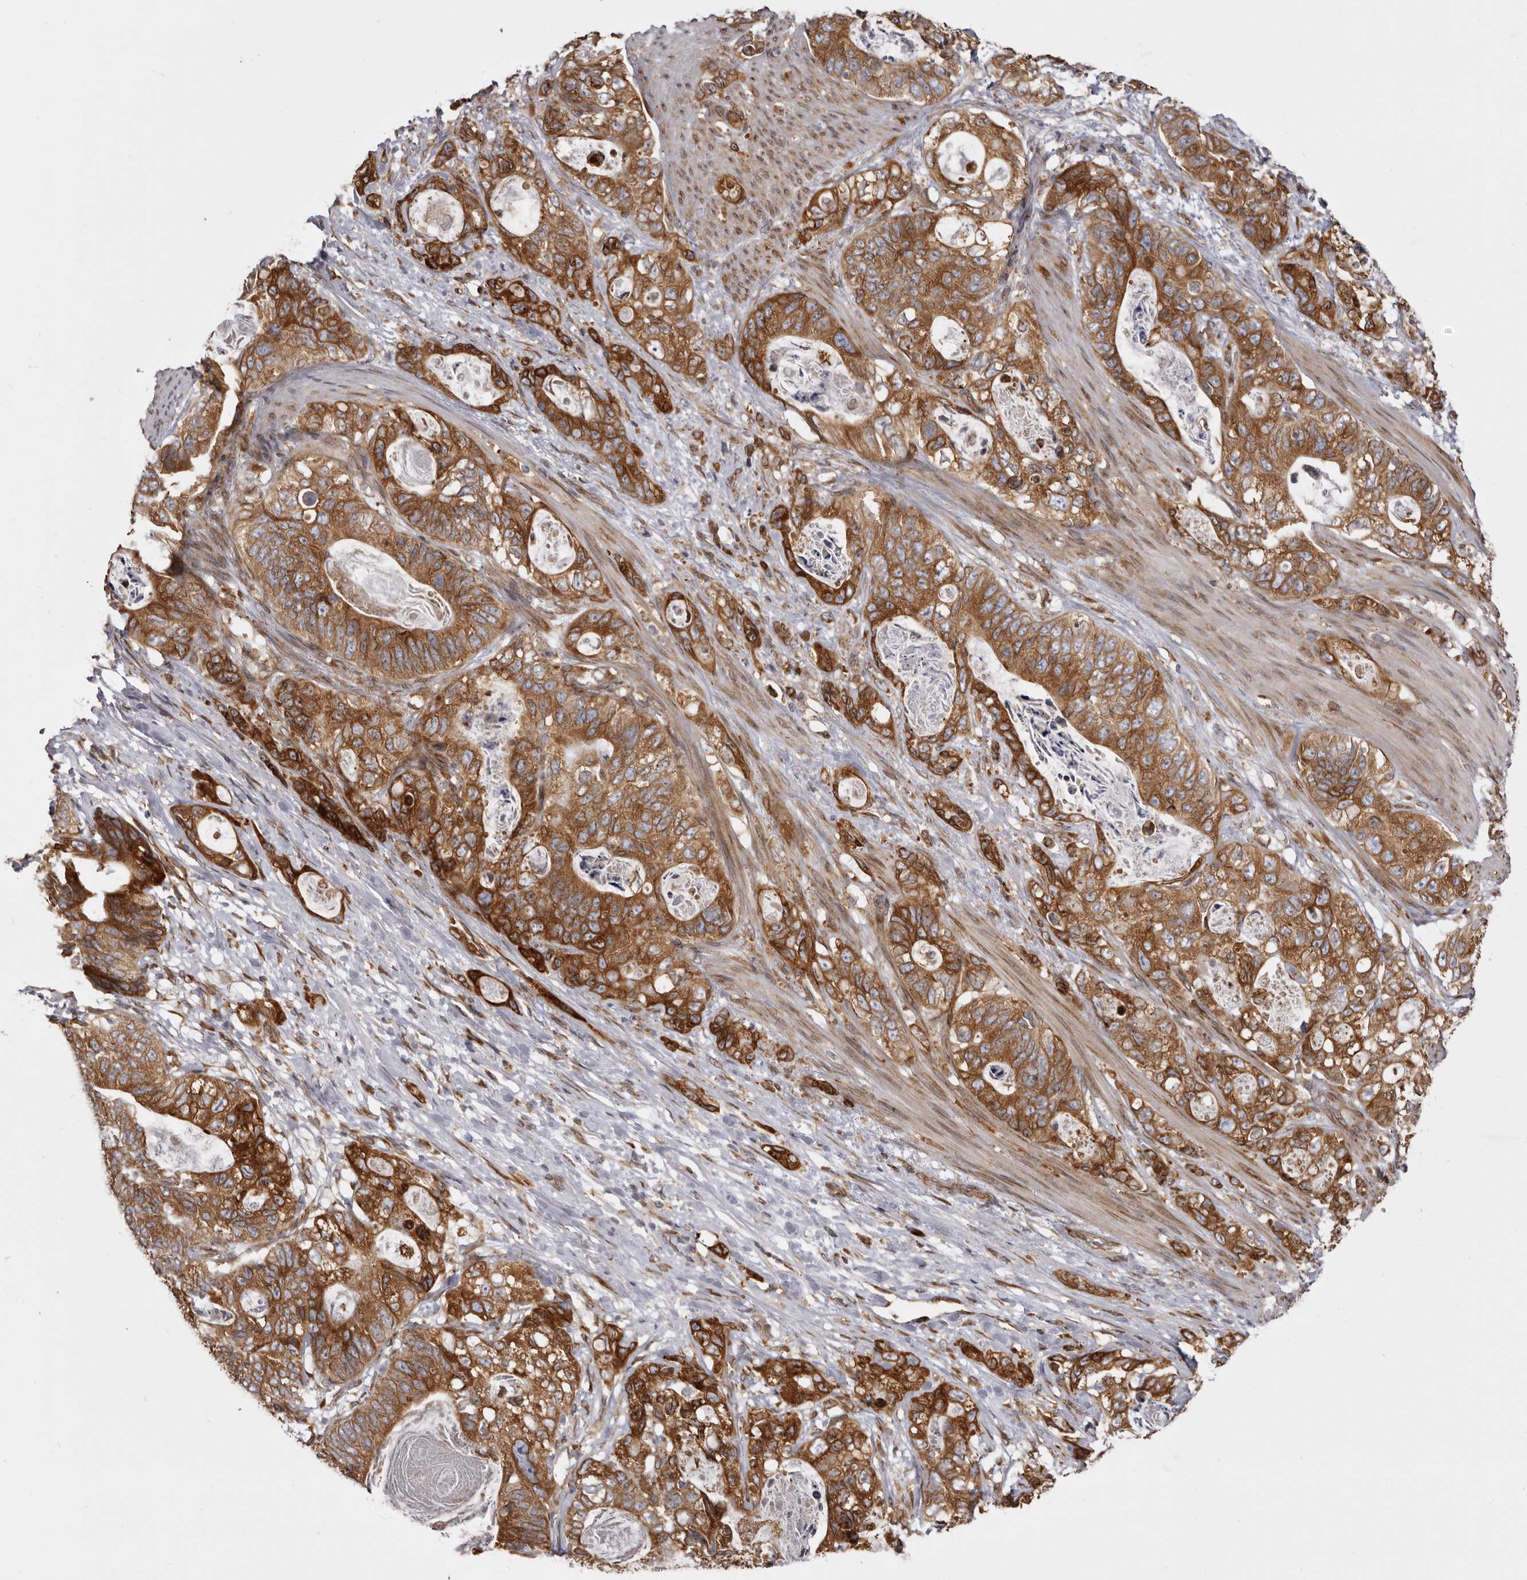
{"staining": {"intensity": "strong", "quantity": ">75%", "location": "cytoplasmic/membranous"}, "tissue": "stomach cancer", "cell_type": "Tumor cells", "image_type": "cancer", "snomed": [{"axis": "morphology", "description": "Normal tissue, NOS"}, {"axis": "morphology", "description": "Adenocarcinoma, NOS"}, {"axis": "topography", "description": "Stomach"}], "caption": "Human stomach cancer stained with a brown dye shows strong cytoplasmic/membranous positive staining in approximately >75% of tumor cells.", "gene": "C4orf3", "patient": {"sex": "female", "age": 89}}